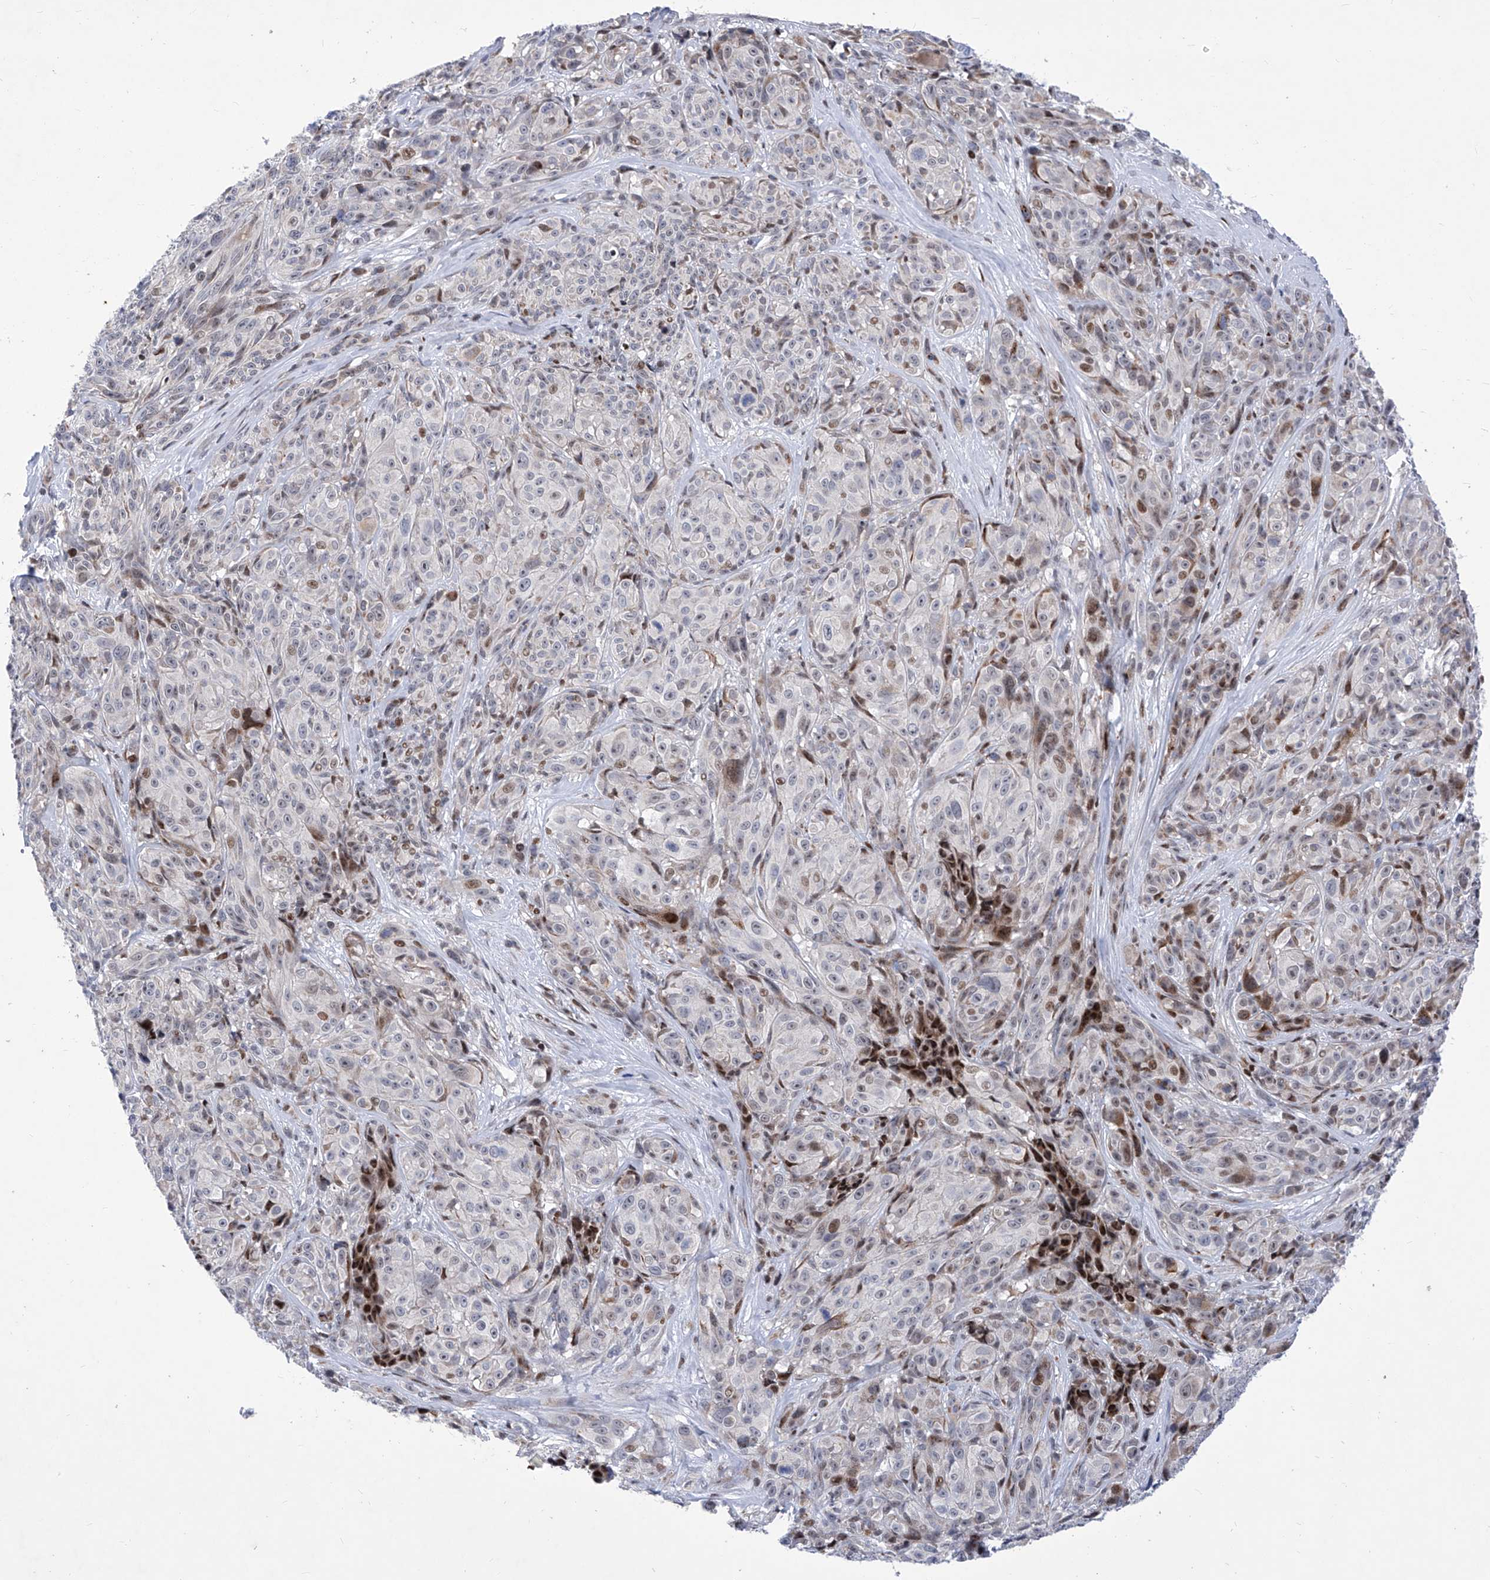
{"staining": {"intensity": "negative", "quantity": "none", "location": "none"}, "tissue": "melanoma", "cell_type": "Tumor cells", "image_type": "cancer", "snomed": [{"axis": "morphology", "description": "Malignant melanoma, NOS"}, {"axis": "topography", "description": "Skin"}], "caption": "Malignant melanoma was stained to show a protein in brown. There is no significant staining in tumor cells.", "gene": "NUFIP1", "patient": {"sex": "male", "age": 73}}